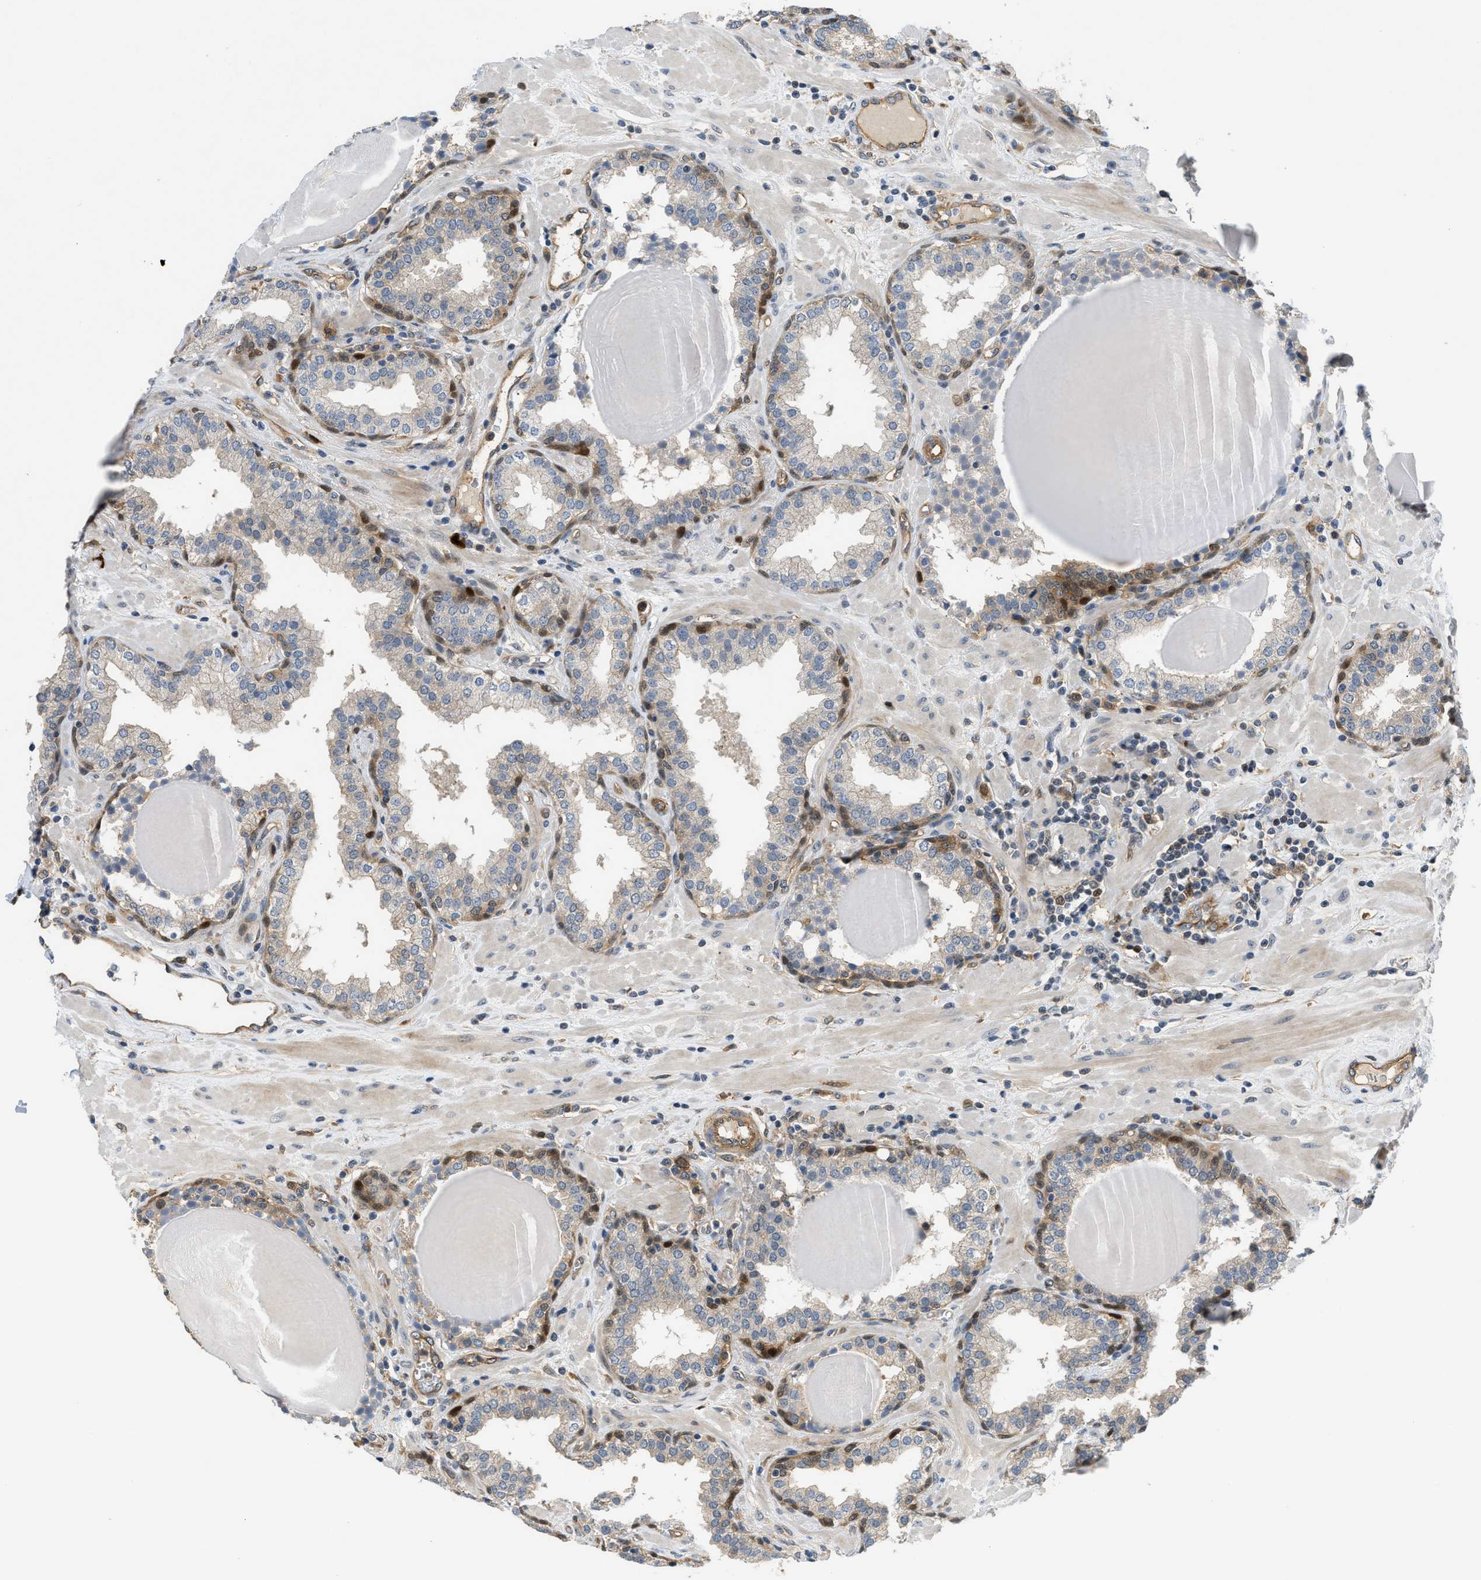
{"staining": {"intensity": "moderate", "quantity": "<25%", "location": "cytoplasmic/membranous,nuclear"}, "tissue": "prostate", "cell_type": "Glandular cells", "image_type": "normal", "snomed": [{"axis": "morphology", "description": "Normal tissue, NOS"}, {"axis": "topography", "description": "Prostate"}], "caption": "IHC histopathology image of benign prostate: human prostate stained using IHC exhibits low levels of moderate protein expression localized specifically in the cytoplasmic/membranous,nuclear of glandular cells, appearing as a cytoplasmic/membranous,nuclear brown color.", "gene": "TRAK2", "patient": {"sex": "male", "age": 51}}